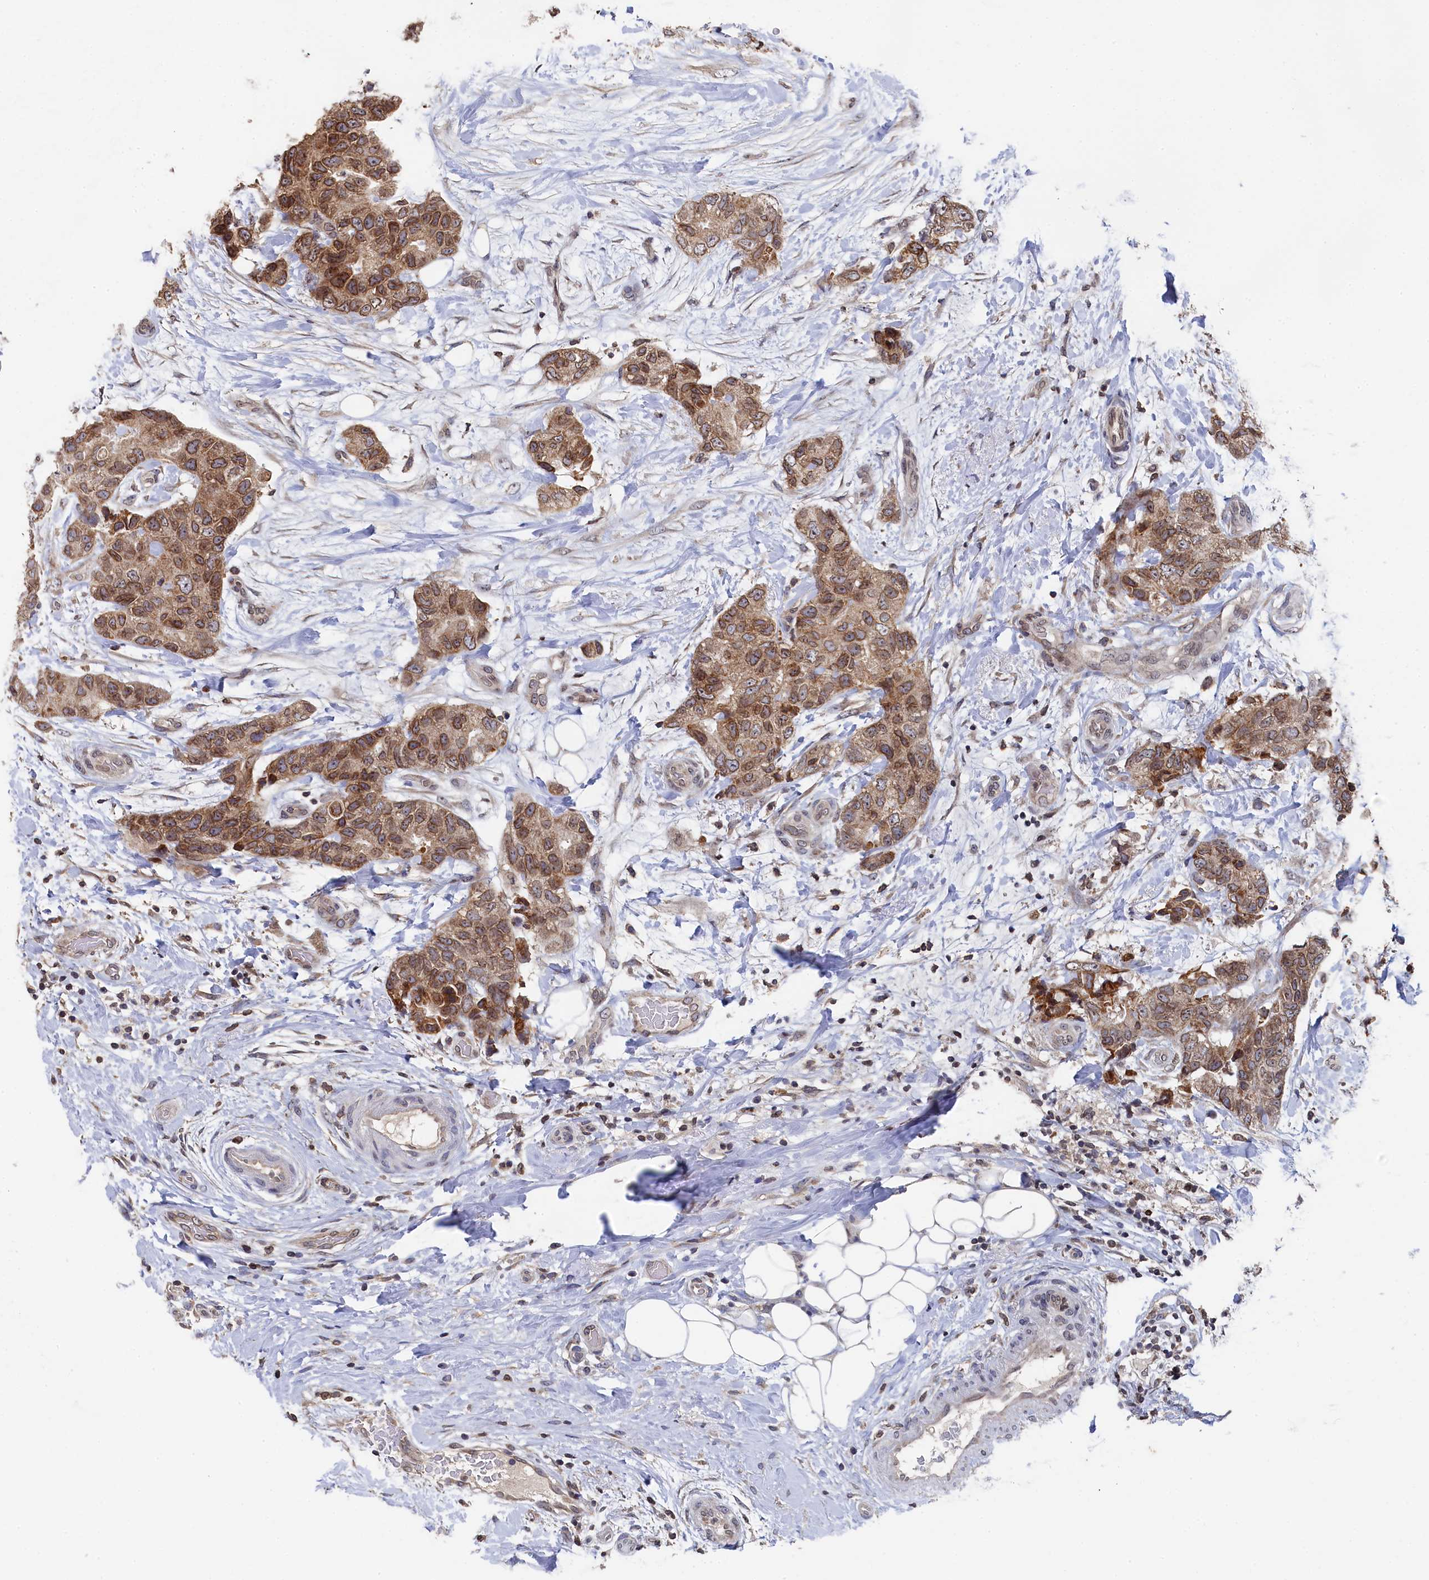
{"staining": {"intensity": "moderate", "quantity": ">75%", "location": "cytoplasmic/membranous,nuclear"}, "tissue": "breast cancer", "cell_type": "Tumor cells", "image_type": "cancer", "snomed": [{"axis": "morphology", "description": "Duct carcinoma"}, {"axis": "topography", "description": "Breast"}], "caption": "IHC staining of invasive ductal carcinoma (breast), which demonstrates medium levels of moderate cytoplasmic/membranous and nuclear positivity in about >75% of tumor cells indicating moderate cytoplasmic/membranous and nuclear protein positivity. The staining was performed using DAB (3,3'-diaminobenzidine) (brown) for protein detection and nuclei were counterstained in hematoxylin (blue).", "gene": "ANKEF1", "patient": {"sex": "female", "age": 62}}